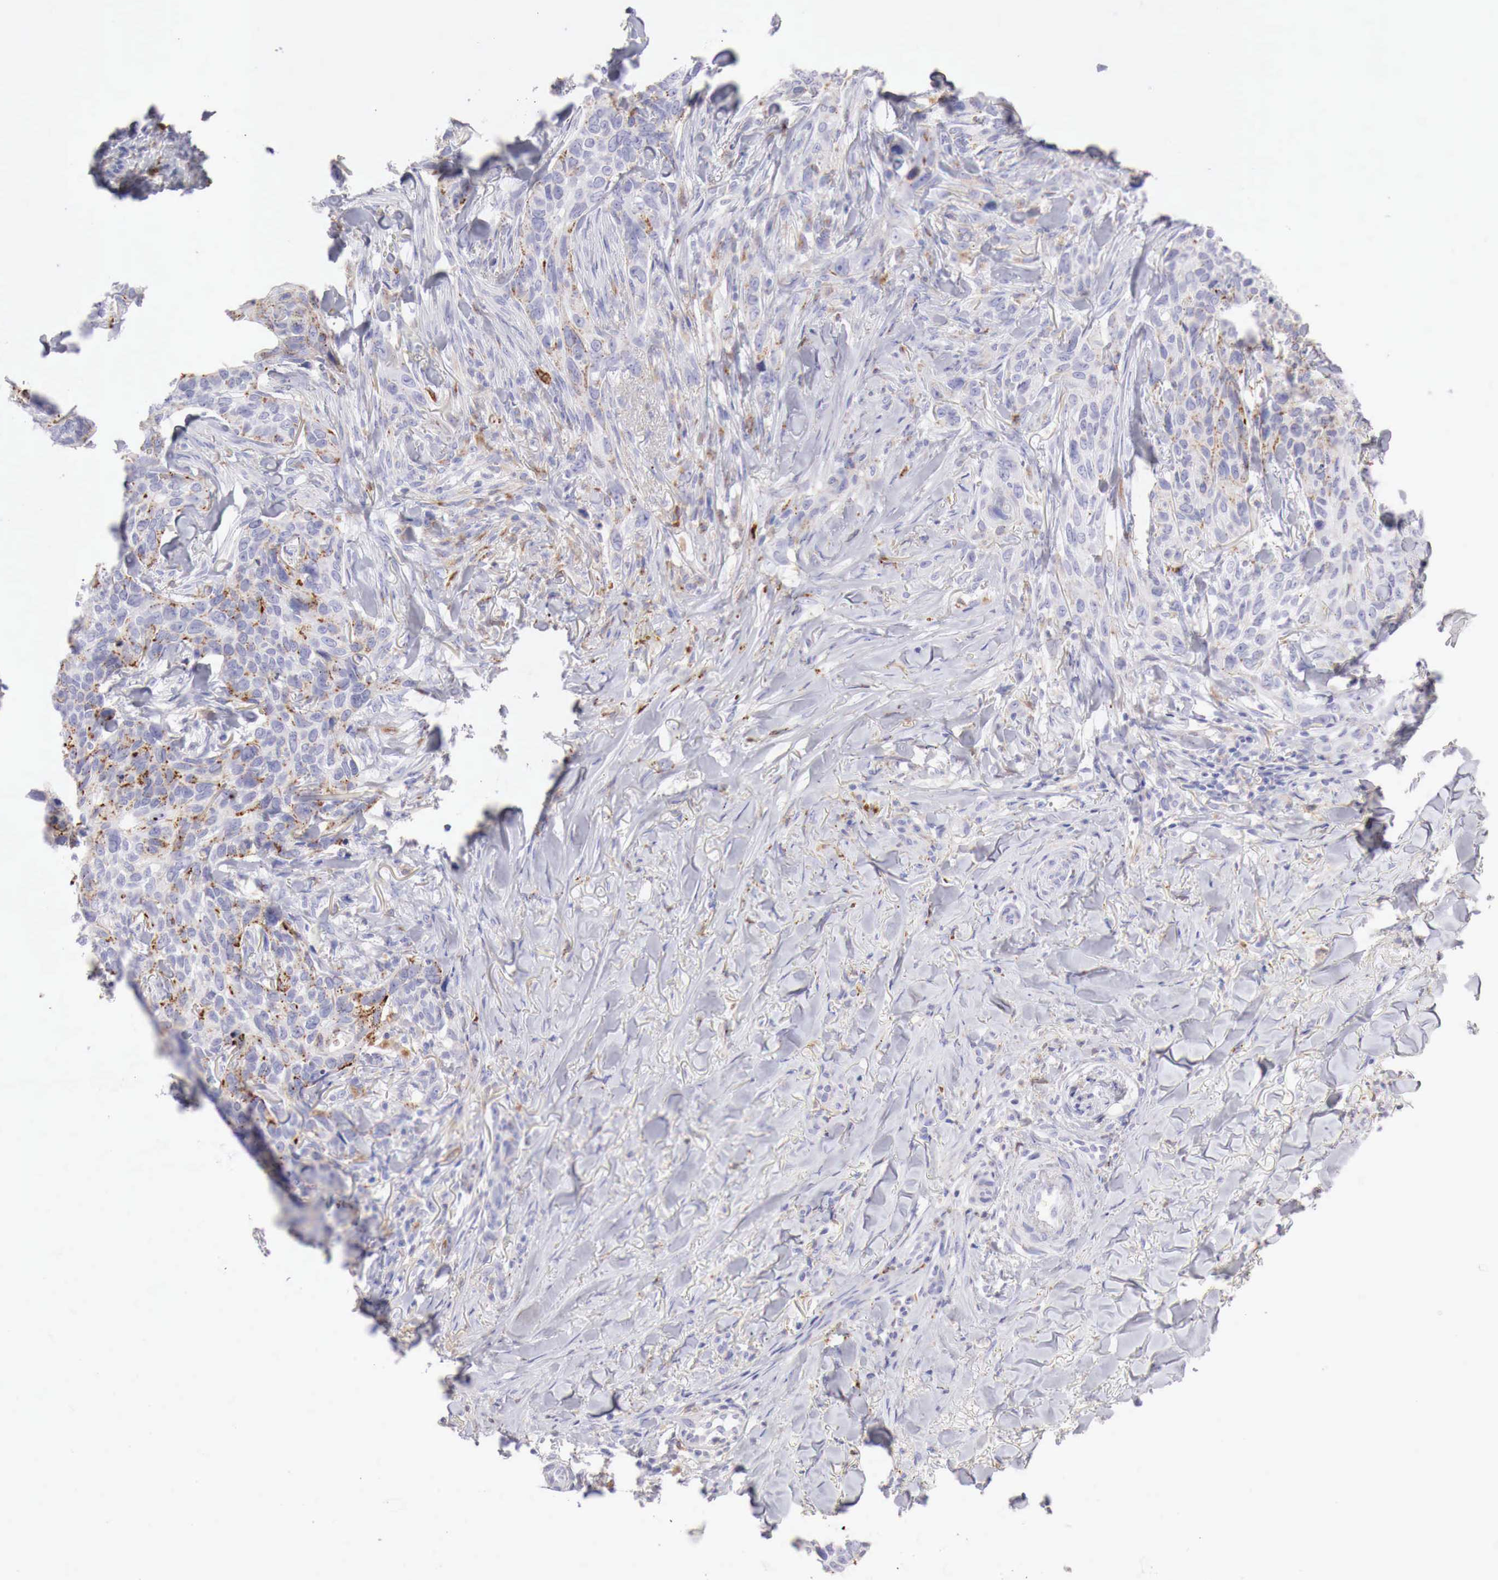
{"staining": {"intensity": "negative", "quantity": "none", "location": "none"}, "tissue": "skin cancer", "cell_type": "Tumor cells", "image_type": "cancer", "snomed": [{"axis": "morphology", "description": "Normal tissue, NOS"}, {"axis": "morphology", "description": "Basal cell carcinoma"}, {"axis": "topography", "description": "Skin"}], "caption": "Immunohistochemistry (IHC) image of neoplastic tissue: skin basal cell carcinoma stained with DAB (3,3'-diaminobenzidine) reveals no significant protein expression in tumor cells.", "gene": "GLA", "patient": {"sex": "male", "age": 81}}